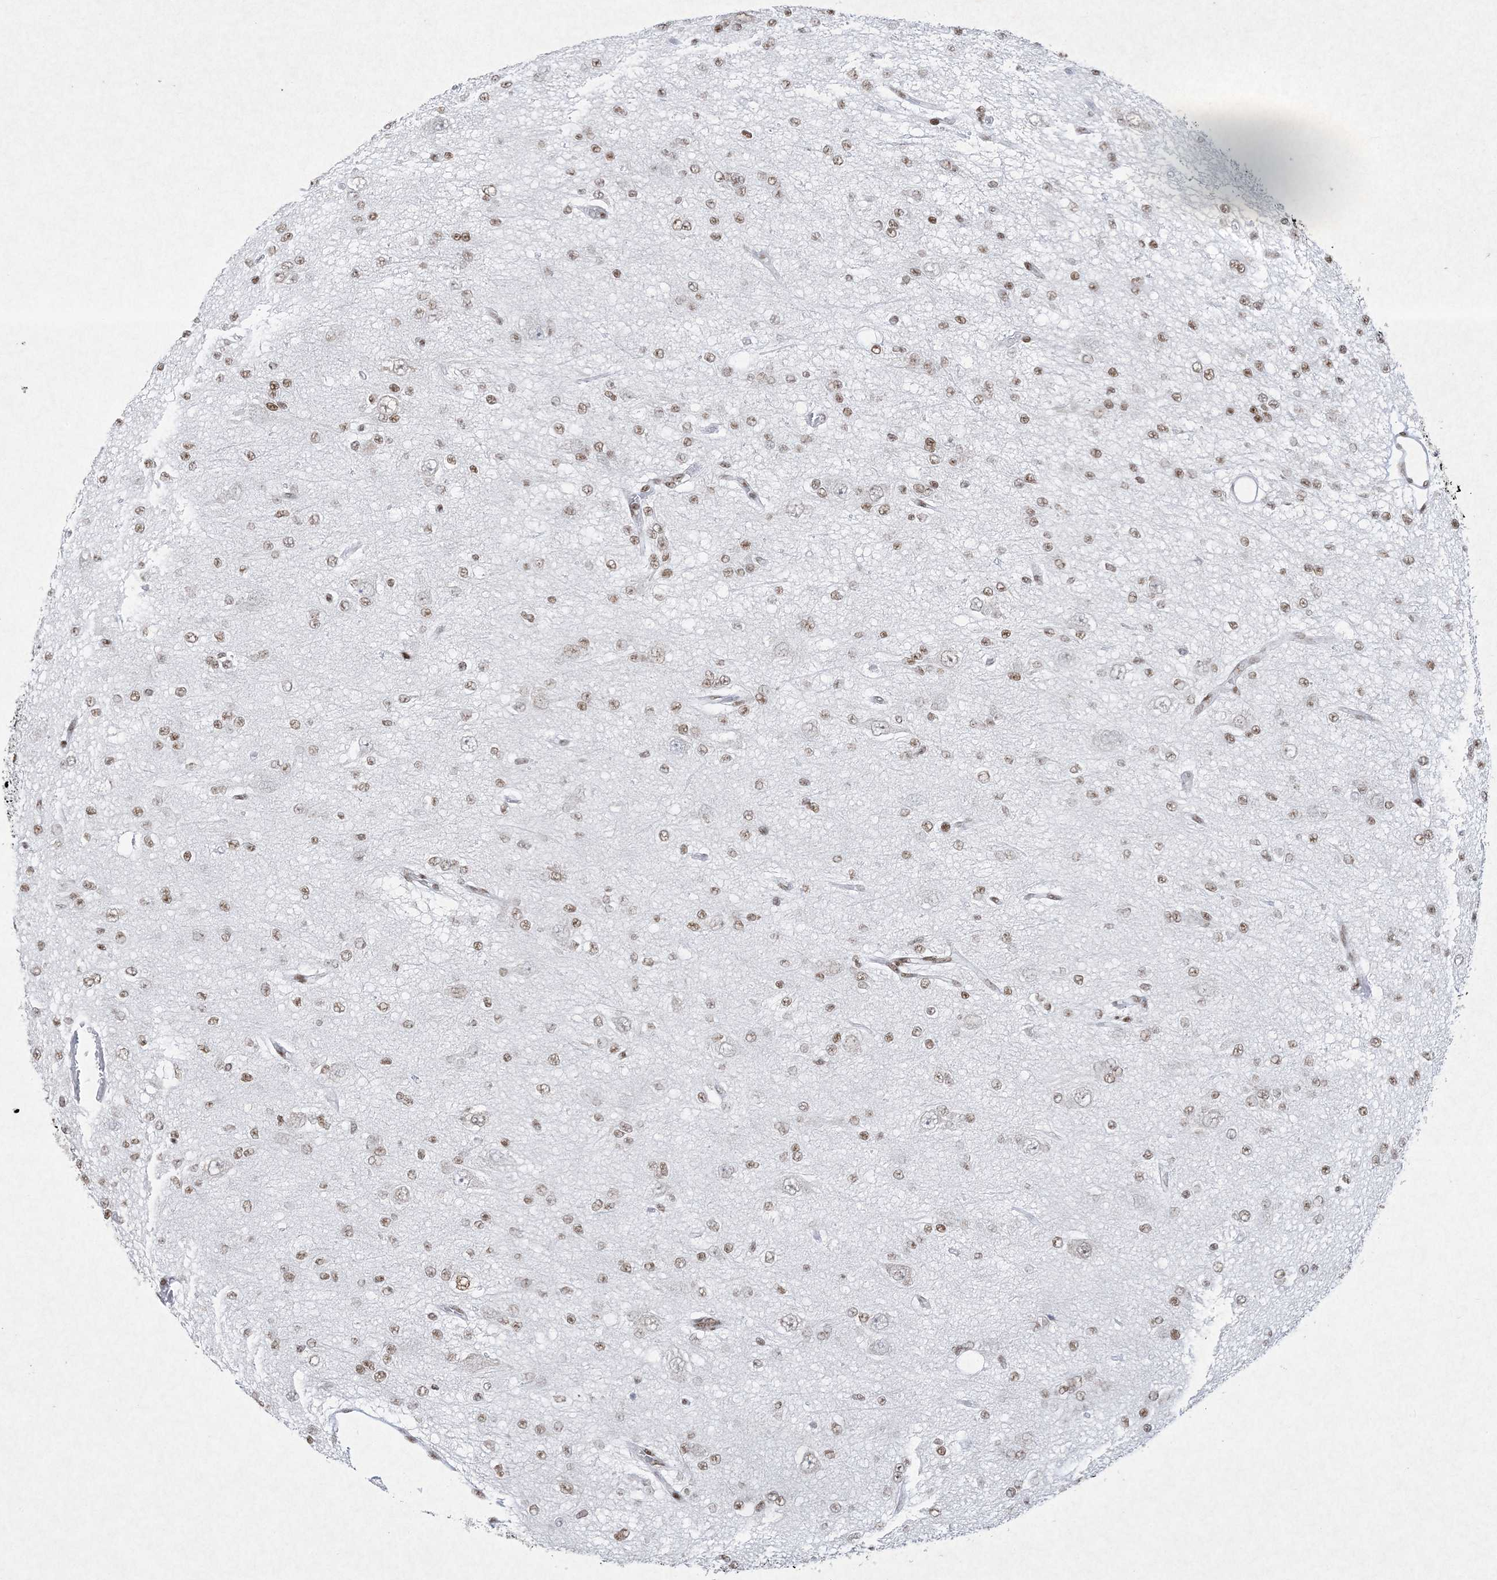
{"staining": {"intensity": "moderate", "quantity": ">75%", "location": "nuclear"}, "tissue": "glioma", "cell_type": "Tumor cells", "image_type": "cancer", "snomed": [{"axis": "morphology", "description": "Glioma, malignant, Low grade"}, {"axis": "topography", "description": "Brain"}], "caption": "Immunohistochemical staining of human glioma displays medium levels of moderate nuclear protein expression in about >75% of tumor cells. Immunohistochemistry stains the protein in brown and the nuclei are stained blue.", "gene": "PKNOX2", "patient": {"sex": "male", "age": 38}}